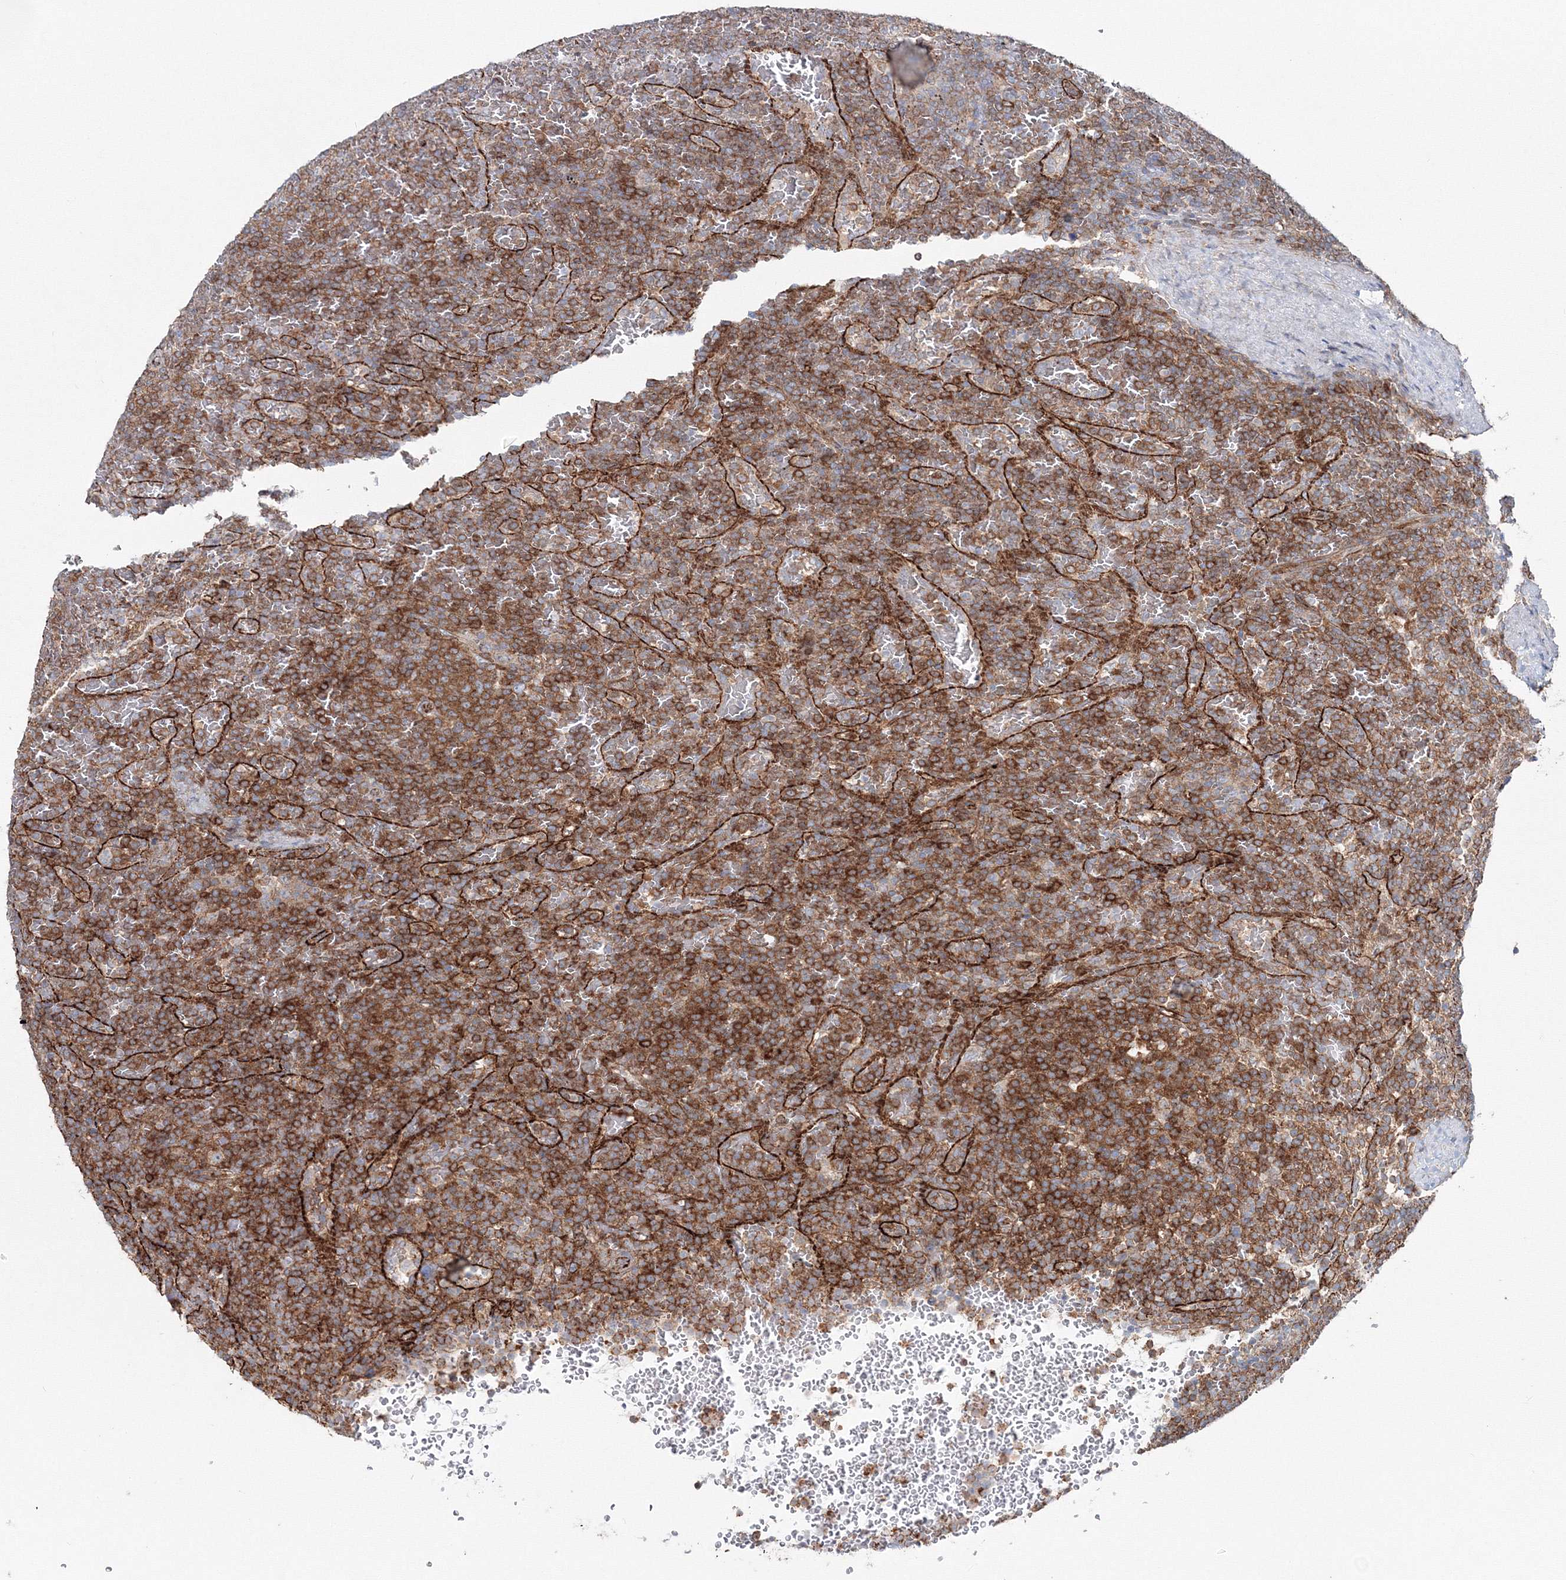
{"staining": {"intensity": "moderate", "quantity": ">75%", "location": "cytoplasmic/membranous"}, "tissue": "lymphoma", "cell_type": "Tumor cells", "image_type": "cancer", "snomed": [{"axis": "morphology", "description": "Malignant lymphoma, non-Hodgkin's type, Low grade"}, {"axis": "topography", "description": "Spleen"}], "caption": "The image demonstrates a brown stain indicating the presence of a protein in the cytoplasmic/membranous of tumor cells in lymphoma.", "gene": "GGA2", "patient": {"sex": "female", "age": 77}}